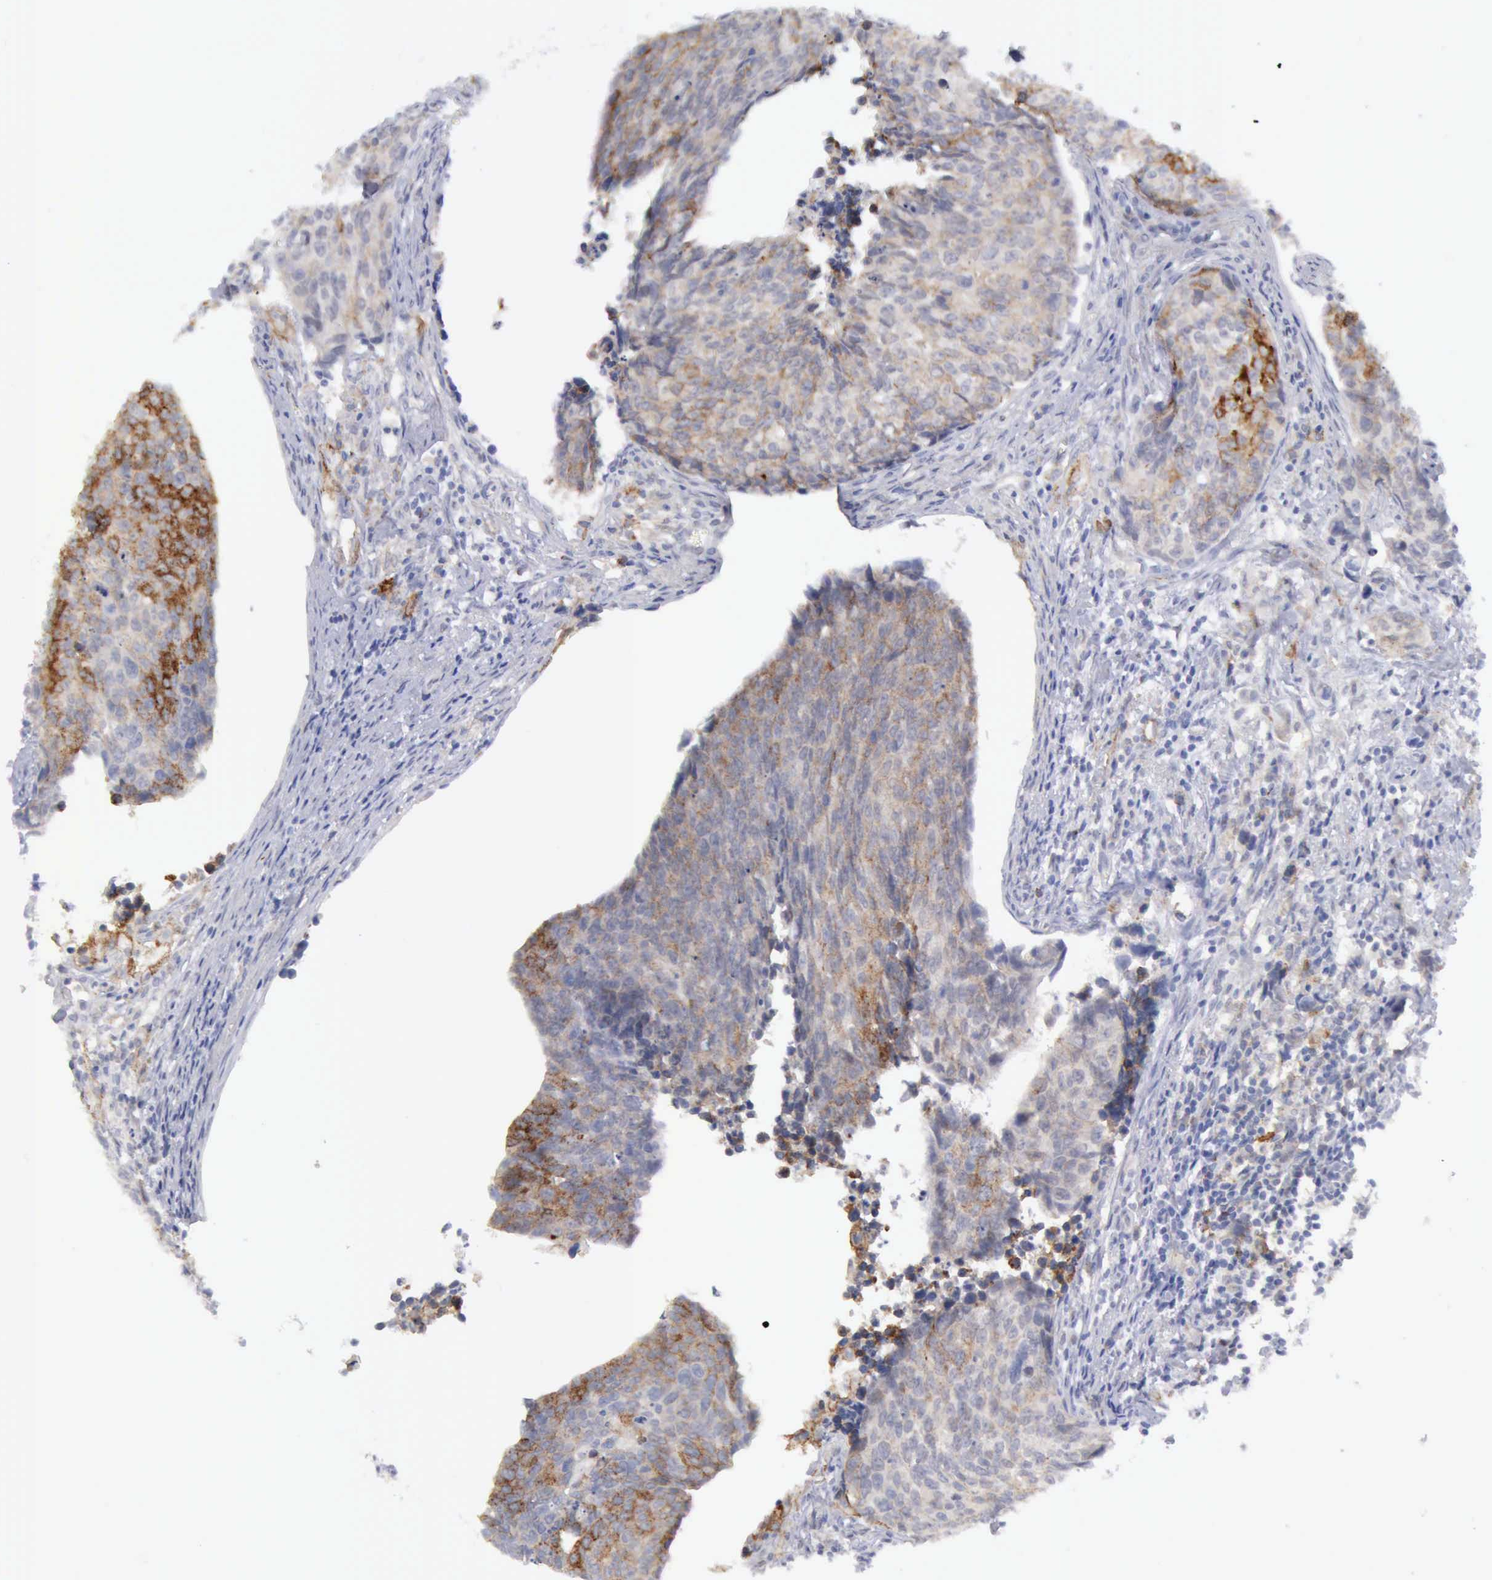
{"staining": {"intensity": "moderate", "quantity": "25%-75%", "location": "cytoplasmic/membranous"}, "tissue": "urothelial cancer", "cell_type": "Tumor cells", "image_type": "cancer", "snomed": [{"axis": "morphology", "description": "Urothelial carcinoma, High grade"}, {"axis": "topography", "description": "Urinary bladder"}], "caption": "An image of urothelial cancer stained for a protein displays moderate cytoplasmic/membranous brown staining in tumor cells.", "gene": "TFRC", "patient": {"sex": "male", "age": 81}}